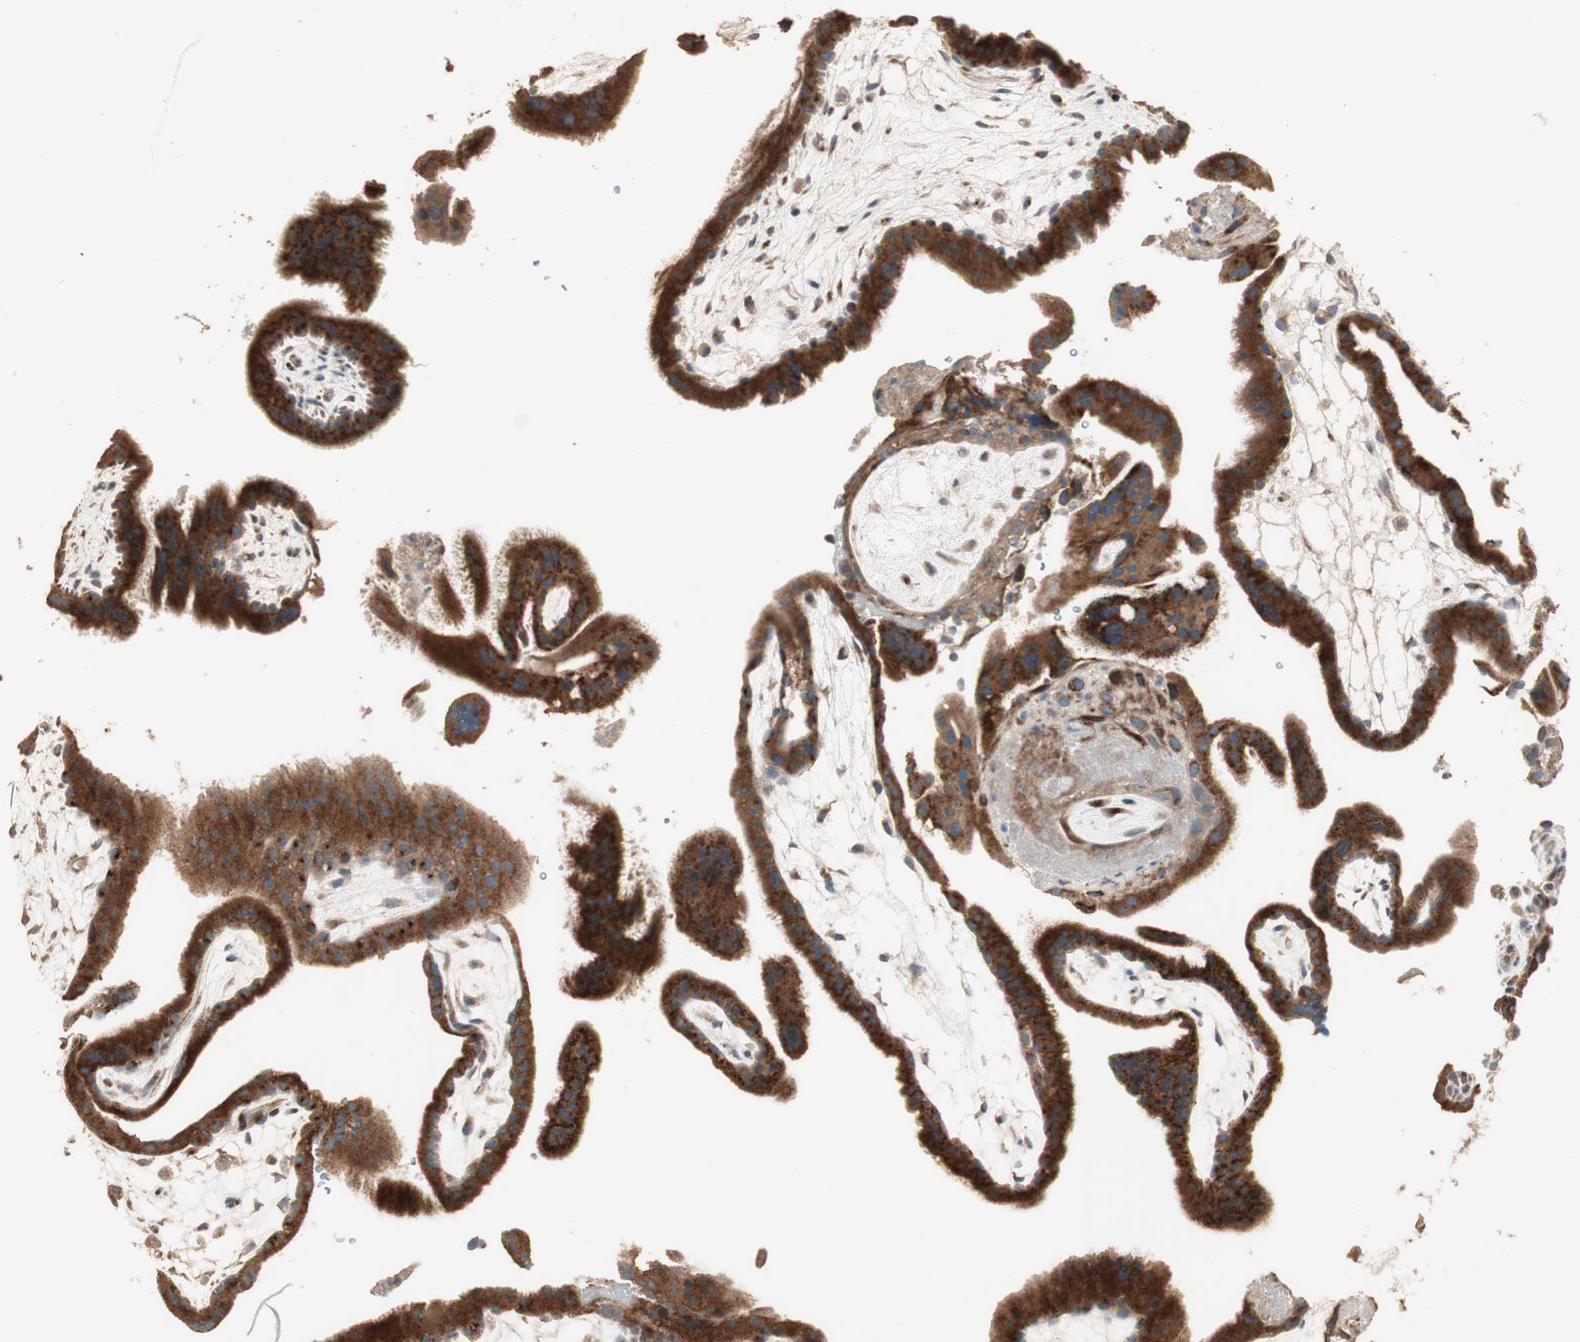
{"staining": {"intensity": "moderate", "quantity": ">75%", "location": "cytoplasmic/membranous"}, "tissue": "placenta", "cell_type": "Decidual cells", "image_type": "normal", "snomed": [{"axis": "morphology", "description": "Normal tissue, NOS"}, {"axis": "topography", "description": "Placenta"}], "caption": "Moderate cytoplasmic/membranous staining for a protein is present in about >75% of decidual cells of unremarkable placenta using IHC.", "gene": "RARRES1", "patient": {"sex": "female", "age": 19}}